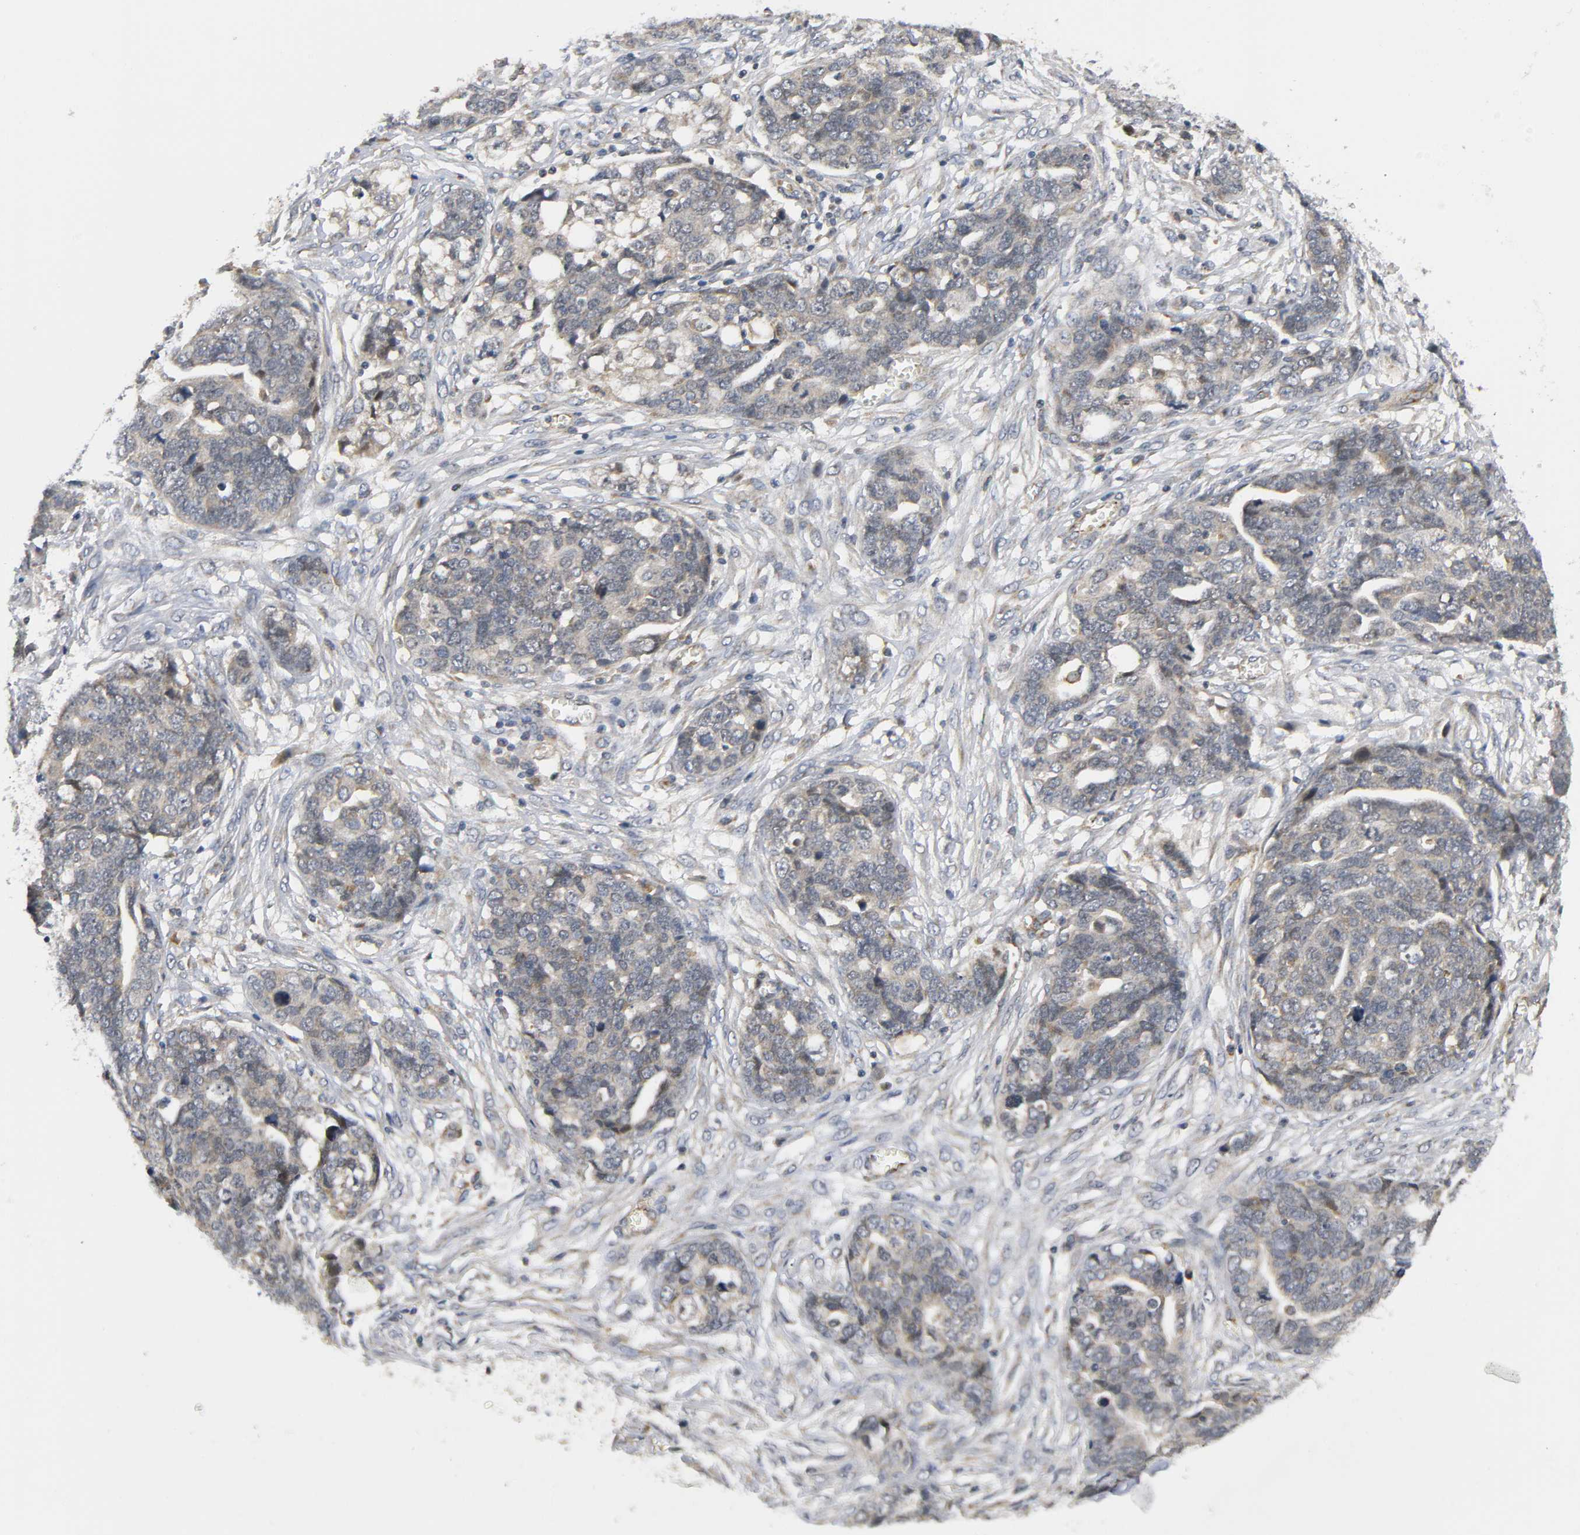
{"staining": {"intensity": "weak", "quantity": ">75%", "location": "cytoplasmic/membranous"}, "tissue": "ovarian cancer", "cell_type": "Tumor cells", "image_type": "cancer", "snomed": [{"axis": "morphology", "description": "Normal tissue, NOS"}, {"axis": "morphology", "description": "Cystadenocarcinoma, serous, NOS"}, {"axis": "topography", "description": "Fallopian tube"}, {"axis": "topography", "description": "Ovary"}], "caption": "Weak cytoplasmic/membranous protein positivity is present in about >75% of tumor cells in ovarian cancer.", "gene": "NRP1", "patient": {"sex": "female", "age": 56}}